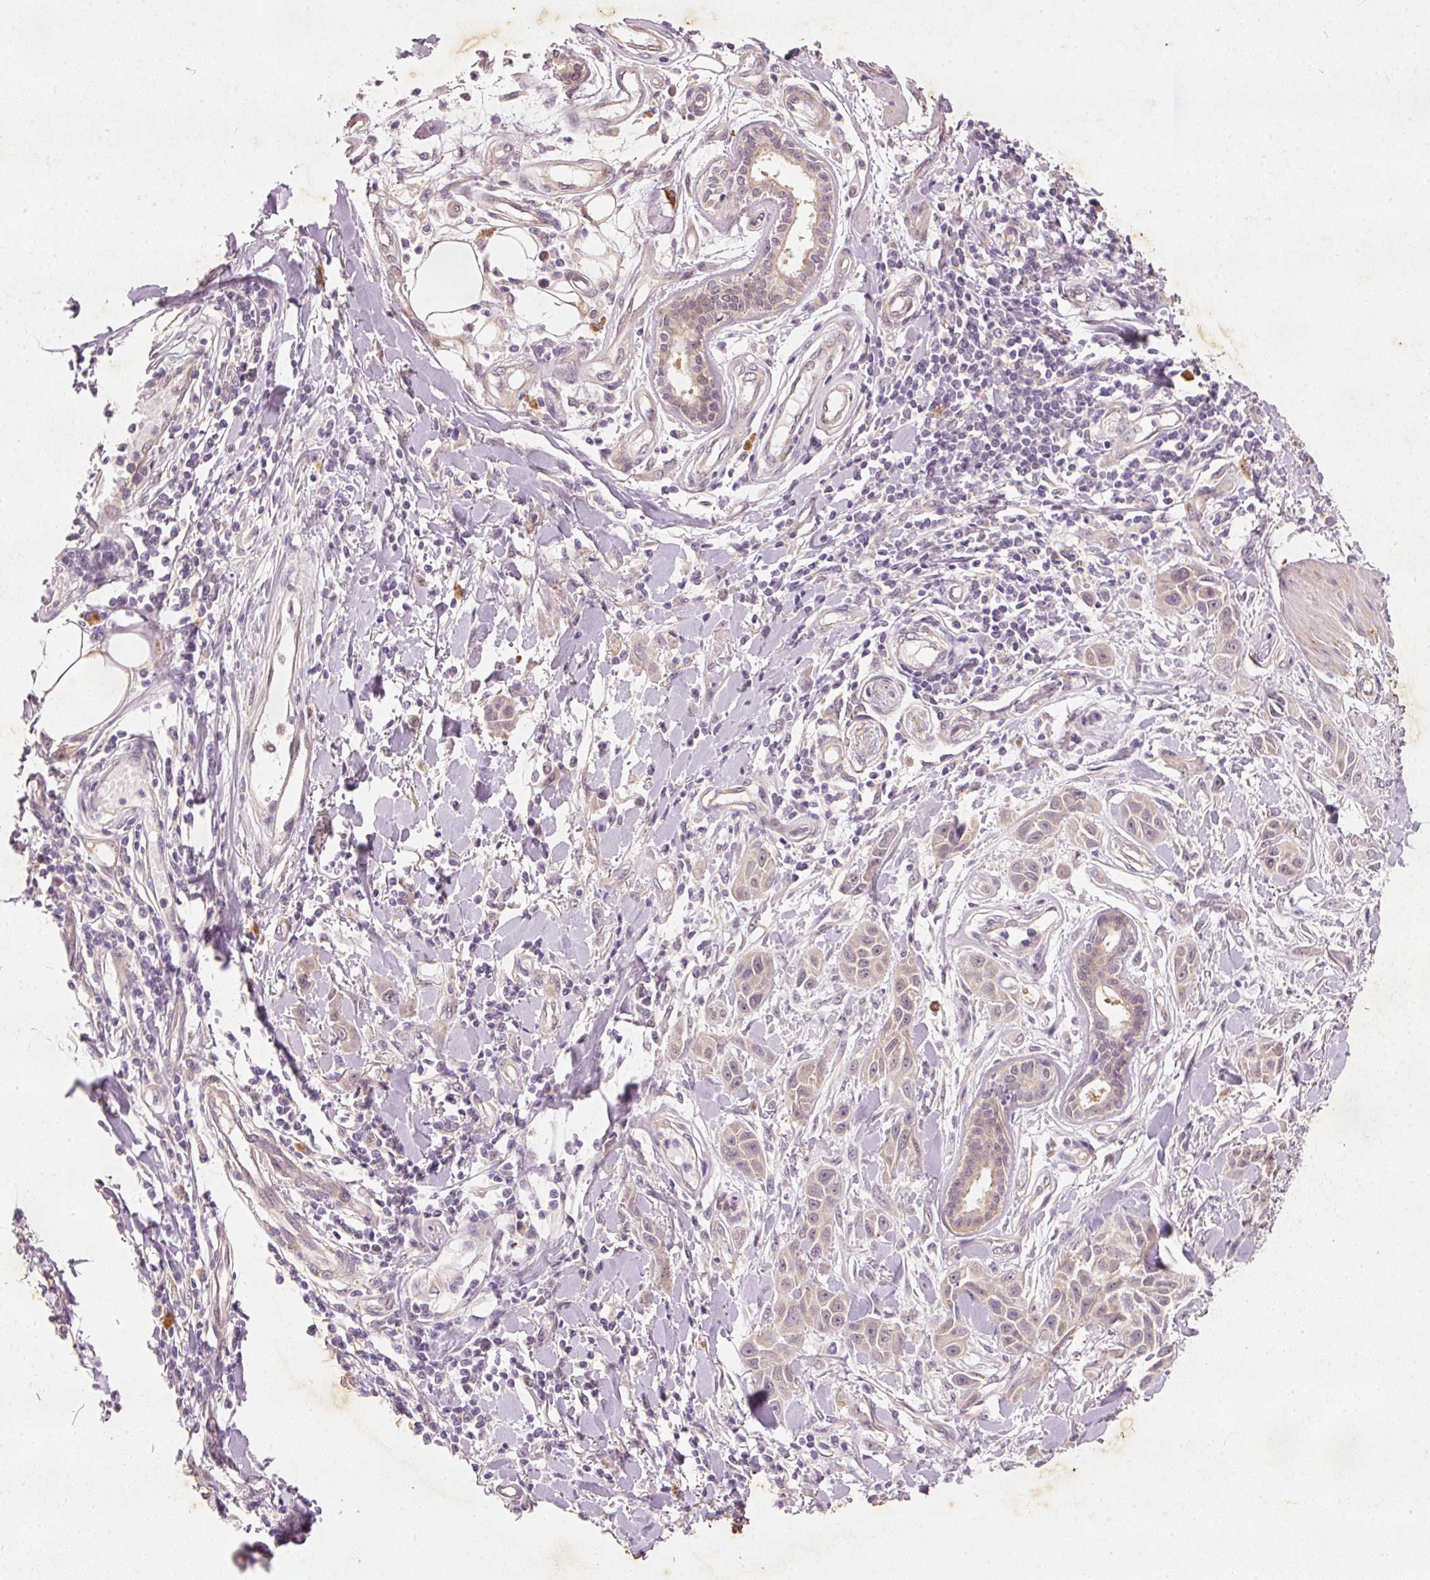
{"staining": {"intensity": "weak", "quantity": ">75%", "location": "cytoplasmic/membranous,nuclear"}, "tissue": "skin cancer", "cell_type": "Tumor cells", "image_type": "cancer", "snomed": [{"axis": "morphology", "description": "Squamous cell carcinoma, NOS"}, {"axis": "topography", "description": "Skin"}], "caption": "This photomicrograph displays squamous cell carcinoma (skin) stained with IHC to label a protein in brown. The cytoplasmic/membranous and nuclear of tumor cells show weak positivity for the protein. Nuclei are counter-stained blue.", "gene": "RGL2", "patient": {"sex": "female", "age": 69}}